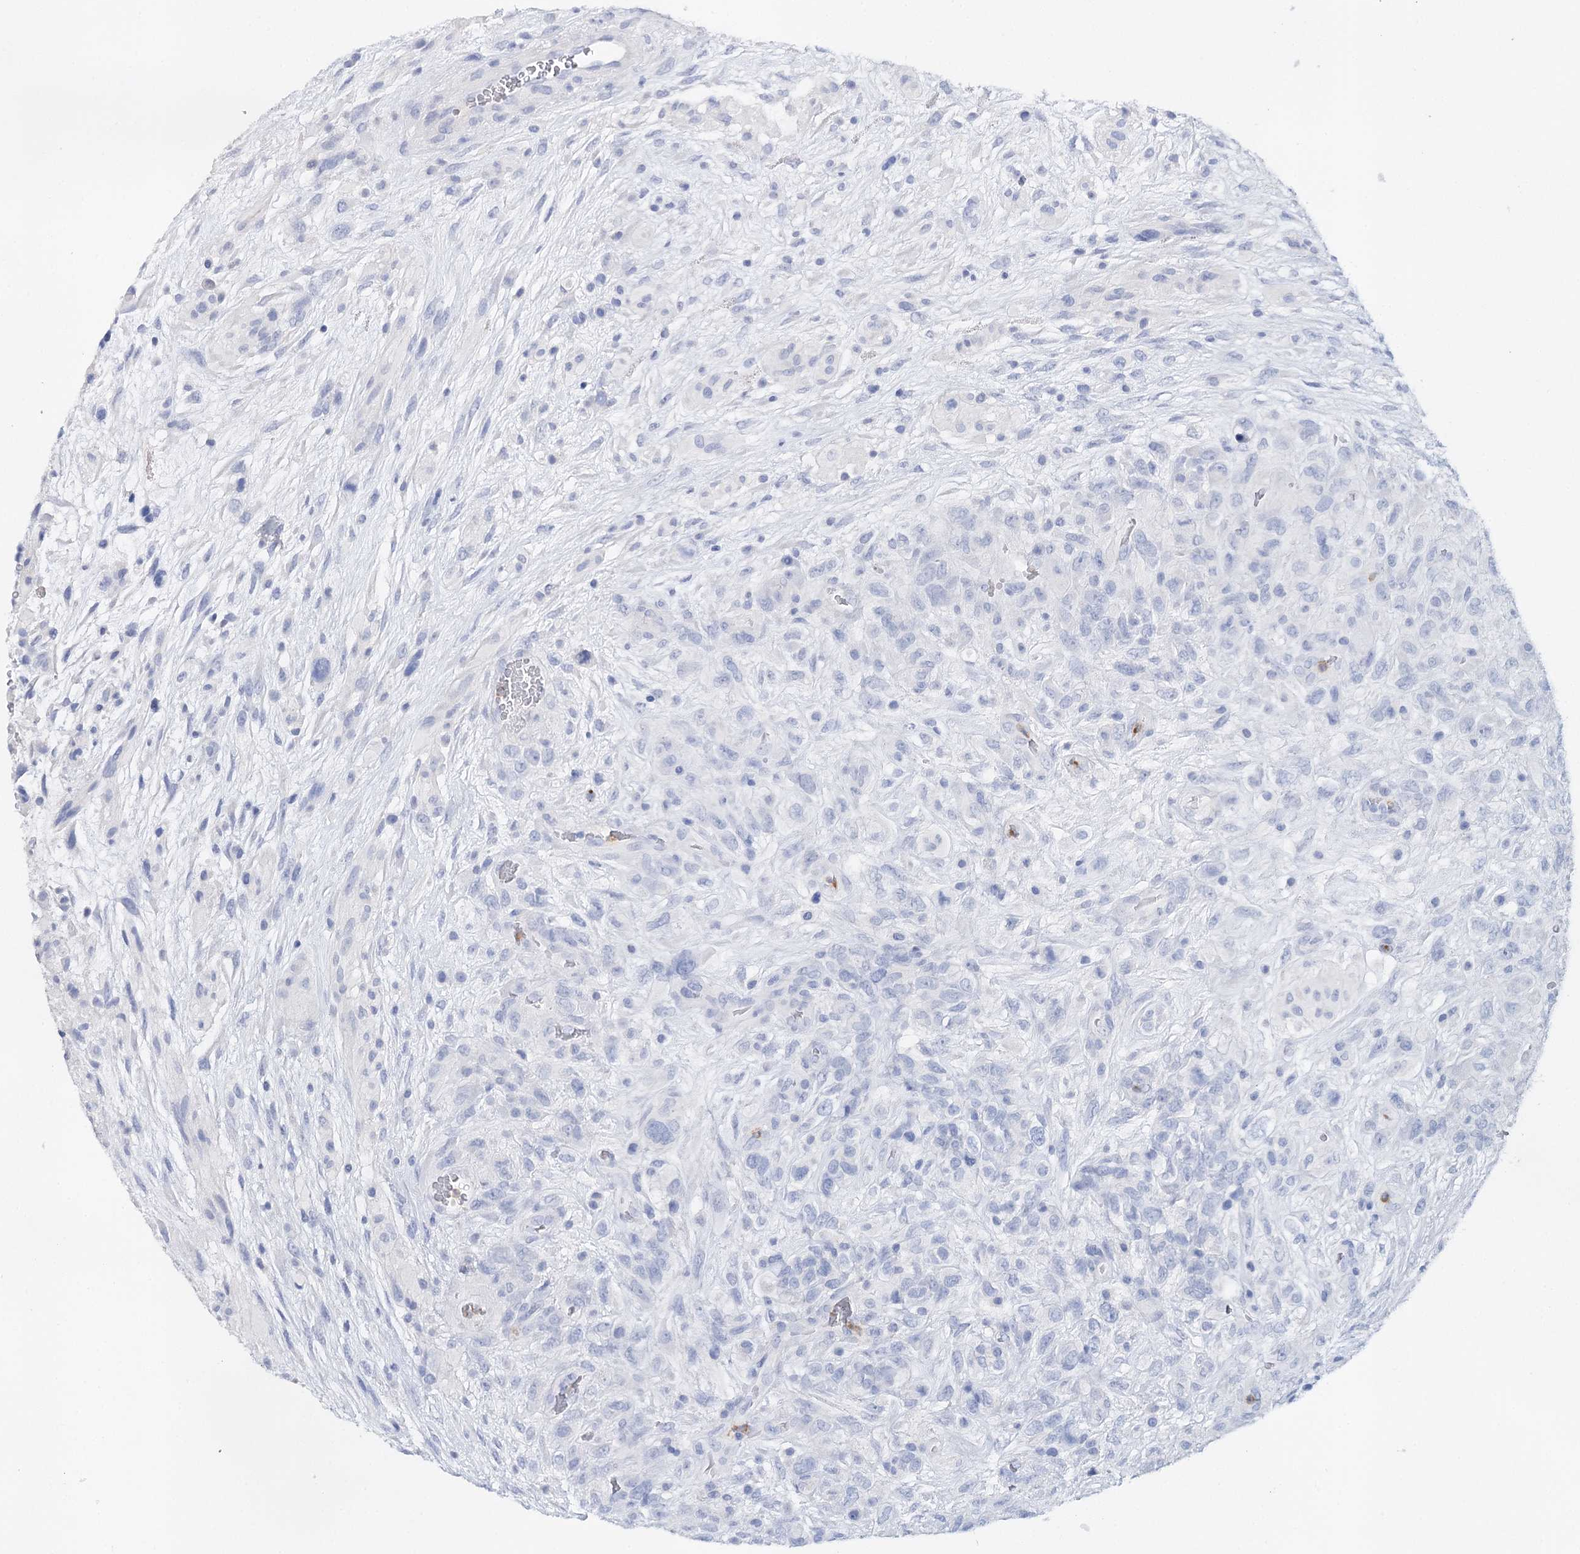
{"staining": {"intensity": "negative", "quantity": "none", "location": "none"}, "tissue": "glioma", "cell_type": "Tumor cells", "image_type": "cancer", "snomed": [{"axis": "morphology", "description": "Glioma, malignant, High grade"}, {"axis": "topography", "description": "Brain"}], "caption": "The histopathology image shows no significant expression in tumor cells of malignant glioma (high-grade).", "gene": "CEACAM8", "patient": {"sex": "male", "age": 61}}